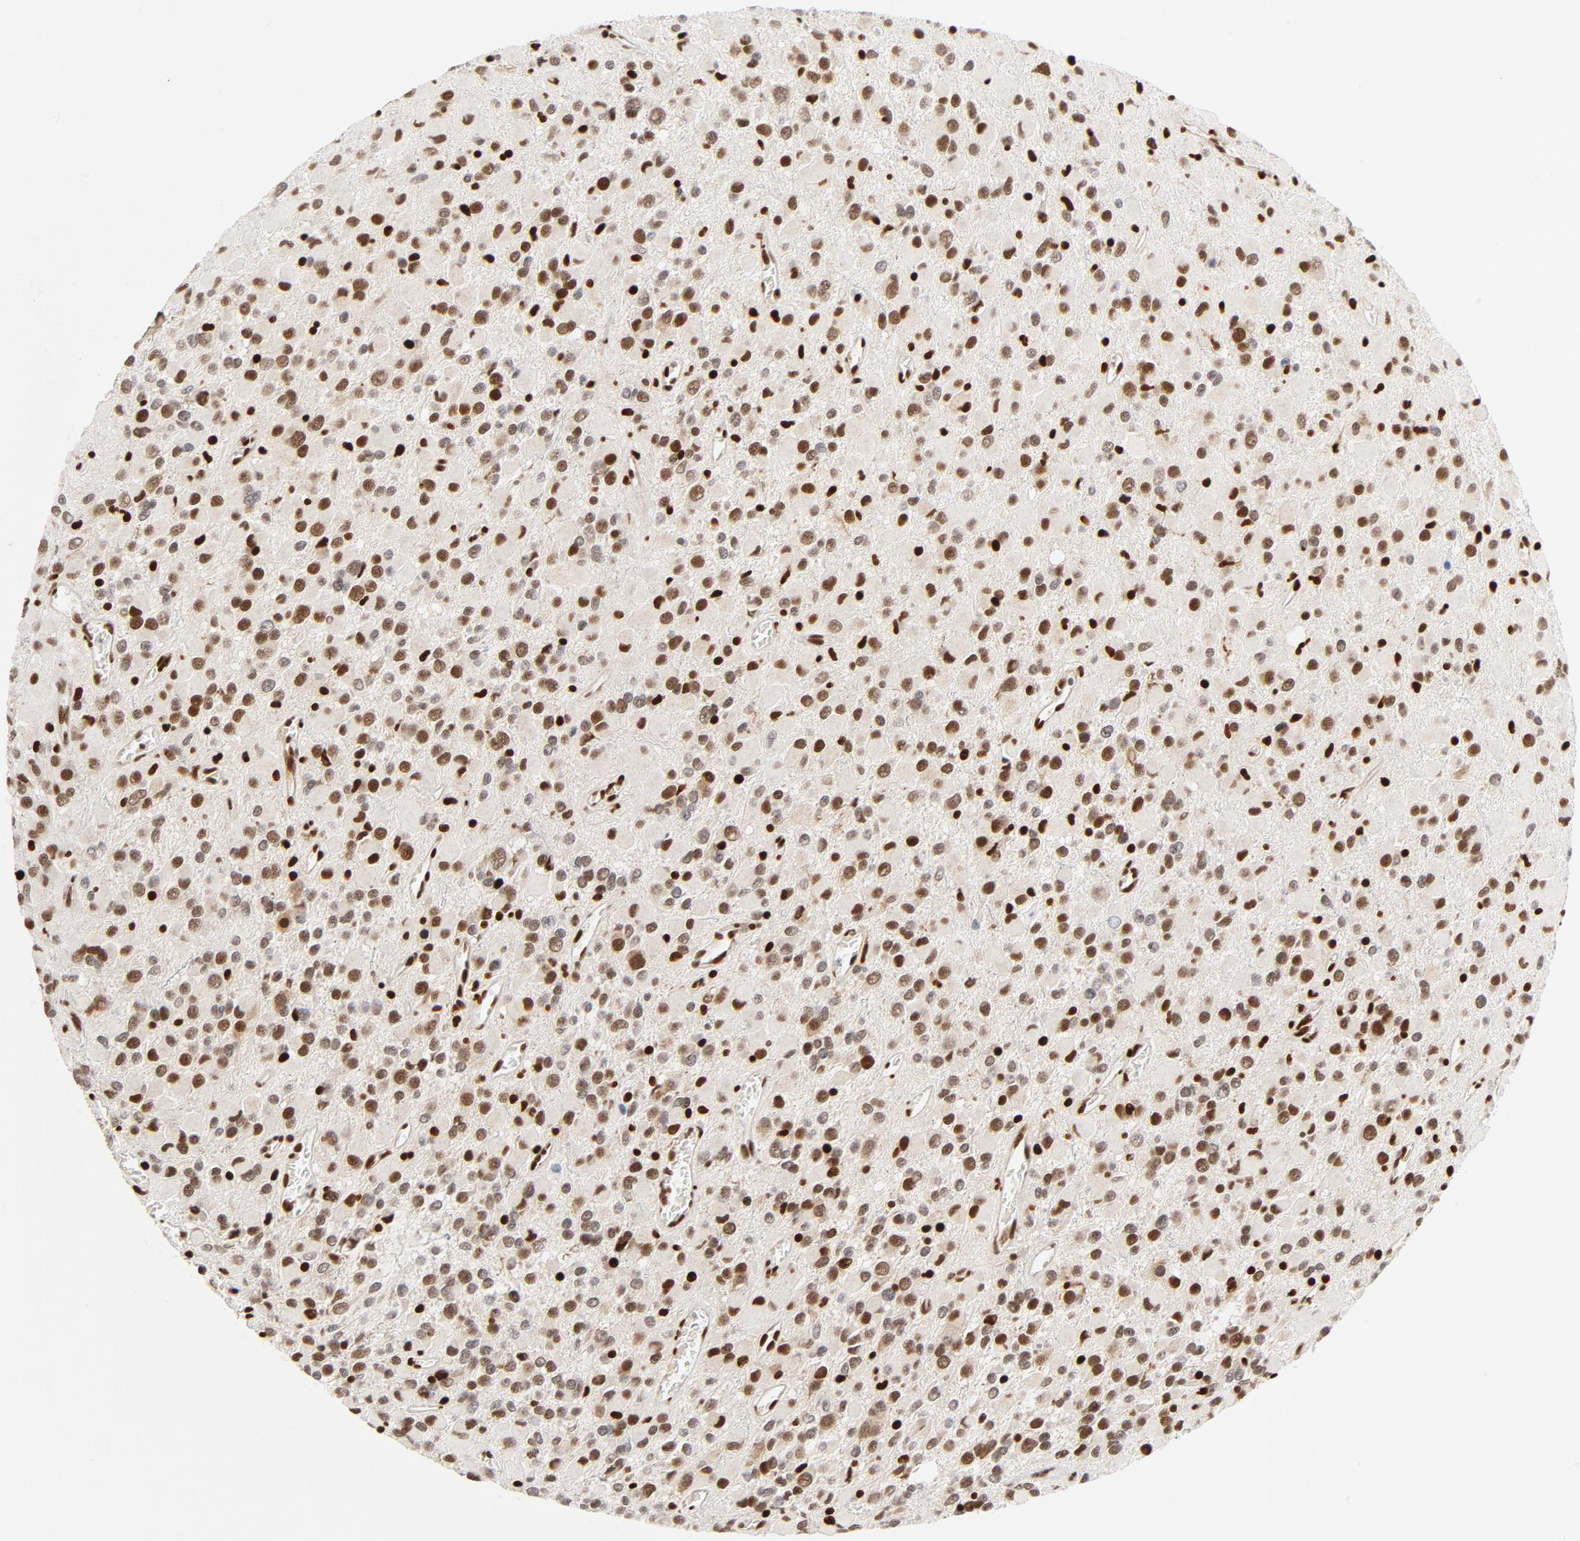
{"staining": {"intensity": "strong", "quantity": "25%-75%", "location": "nuclear"}, "tissue": "glioma", "cell_type": "Tumor cells", "image_type": "cancer", "snomed": [{"axis": "morphology", "description": "Glioma, malignant, Low grade"}, {"axis": "topography", "description": "Brain"}], "caption": "A brown stain labels strong nuclear positivity of a protein in malignant low-grade glioma tumor cells. The staining is performed using DAB (3,3'-diaminobenzidine) brown chromogen to label protein expression. The nuclei are counter-stained blue using hematoxylin.", "gene": "MEF2A", "patient": {"sex": "male", "age": 42}}